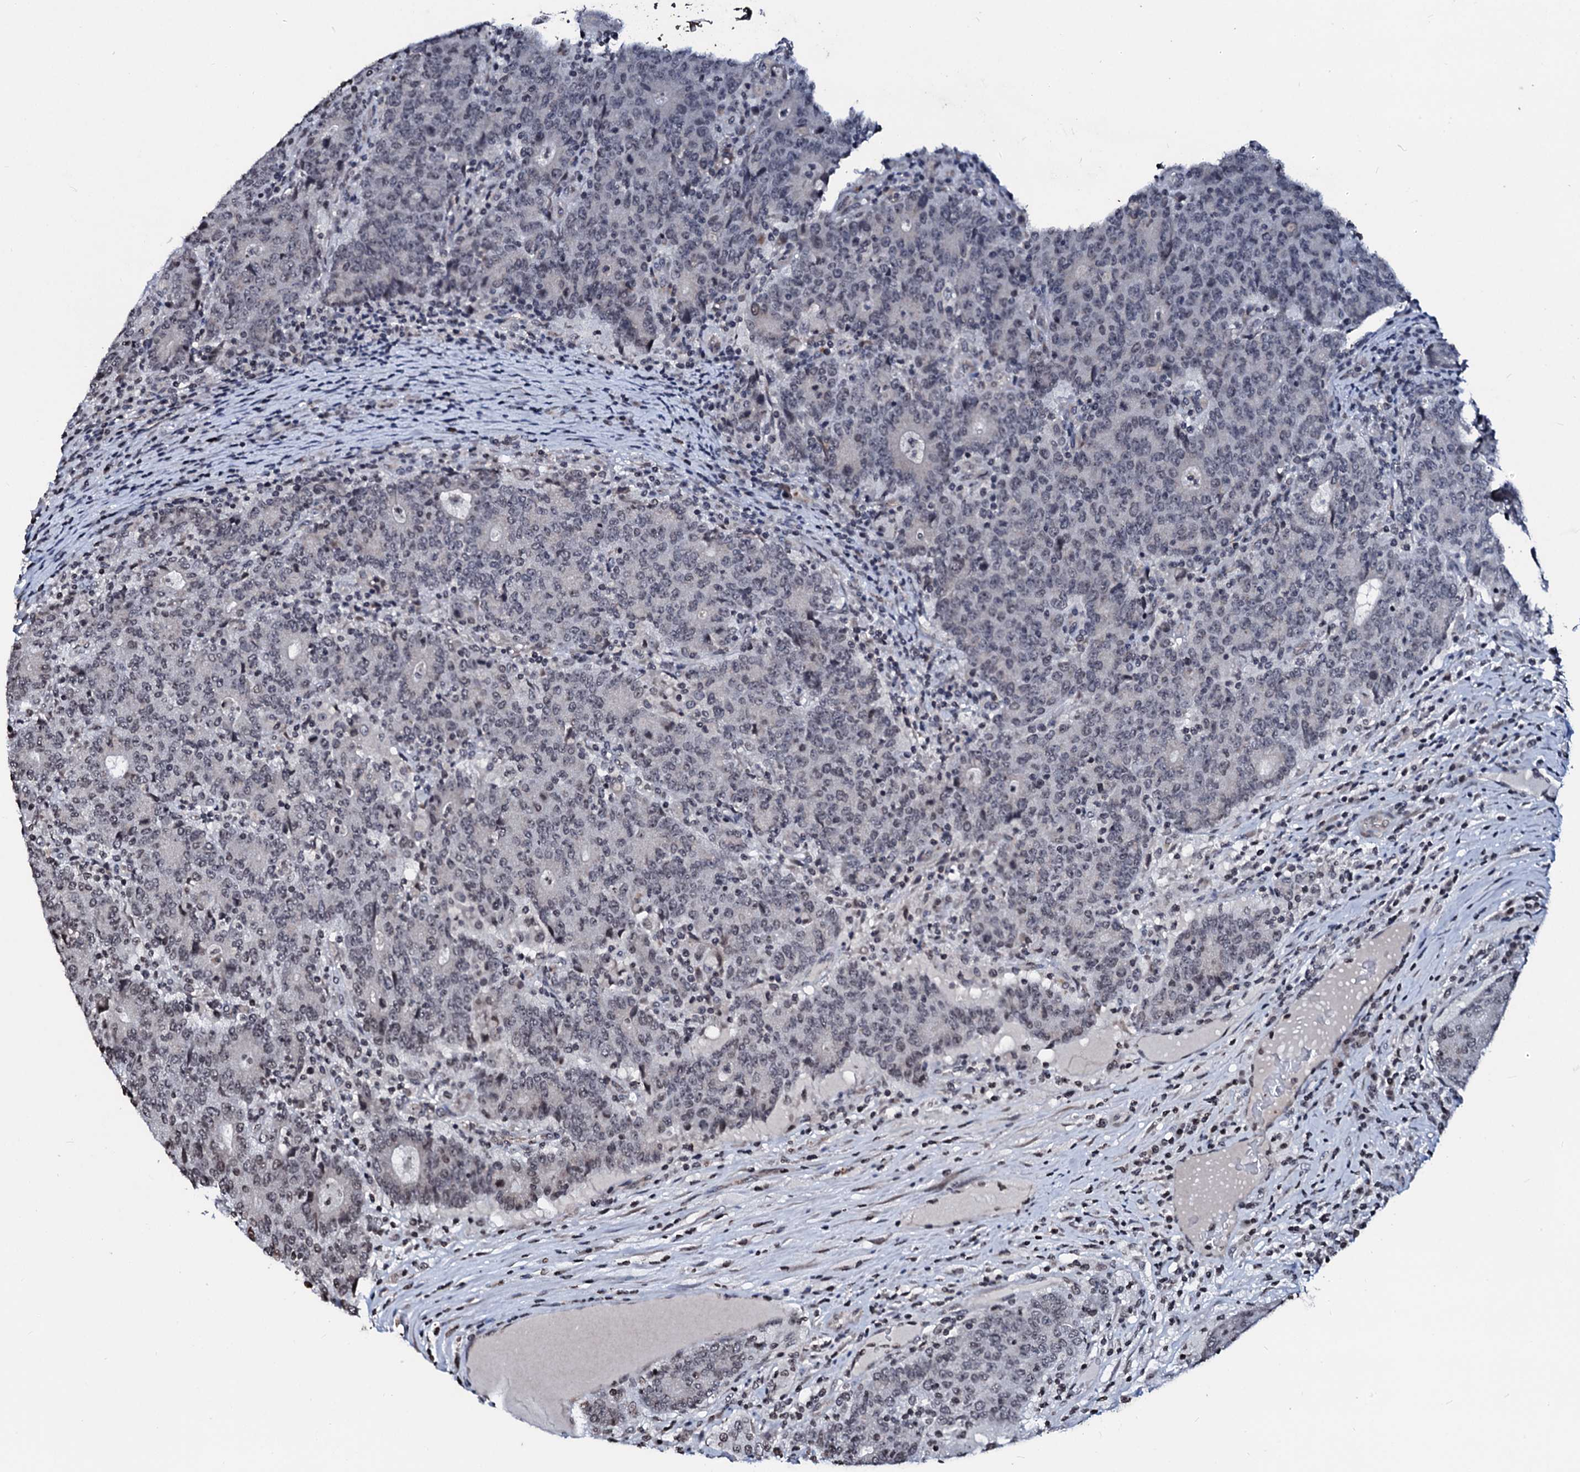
{"staining": {"intensity": "weak", "quantity": "<25%", "location": "nuclear"}, "tissue": "colorectal cancer", "cell_type": "Tumor cells", "image_type": "cancer", "snomed": [{"axis": "morphology", "description": "Adenocarcinoma, NOS"}, {"axis": "topography", "description": "Colon"}], "caption": "Tumor cells show no significant expression in colorectal cancer.", "gene": "LSM11", "patient": {"sex": "female", "age": 75}}